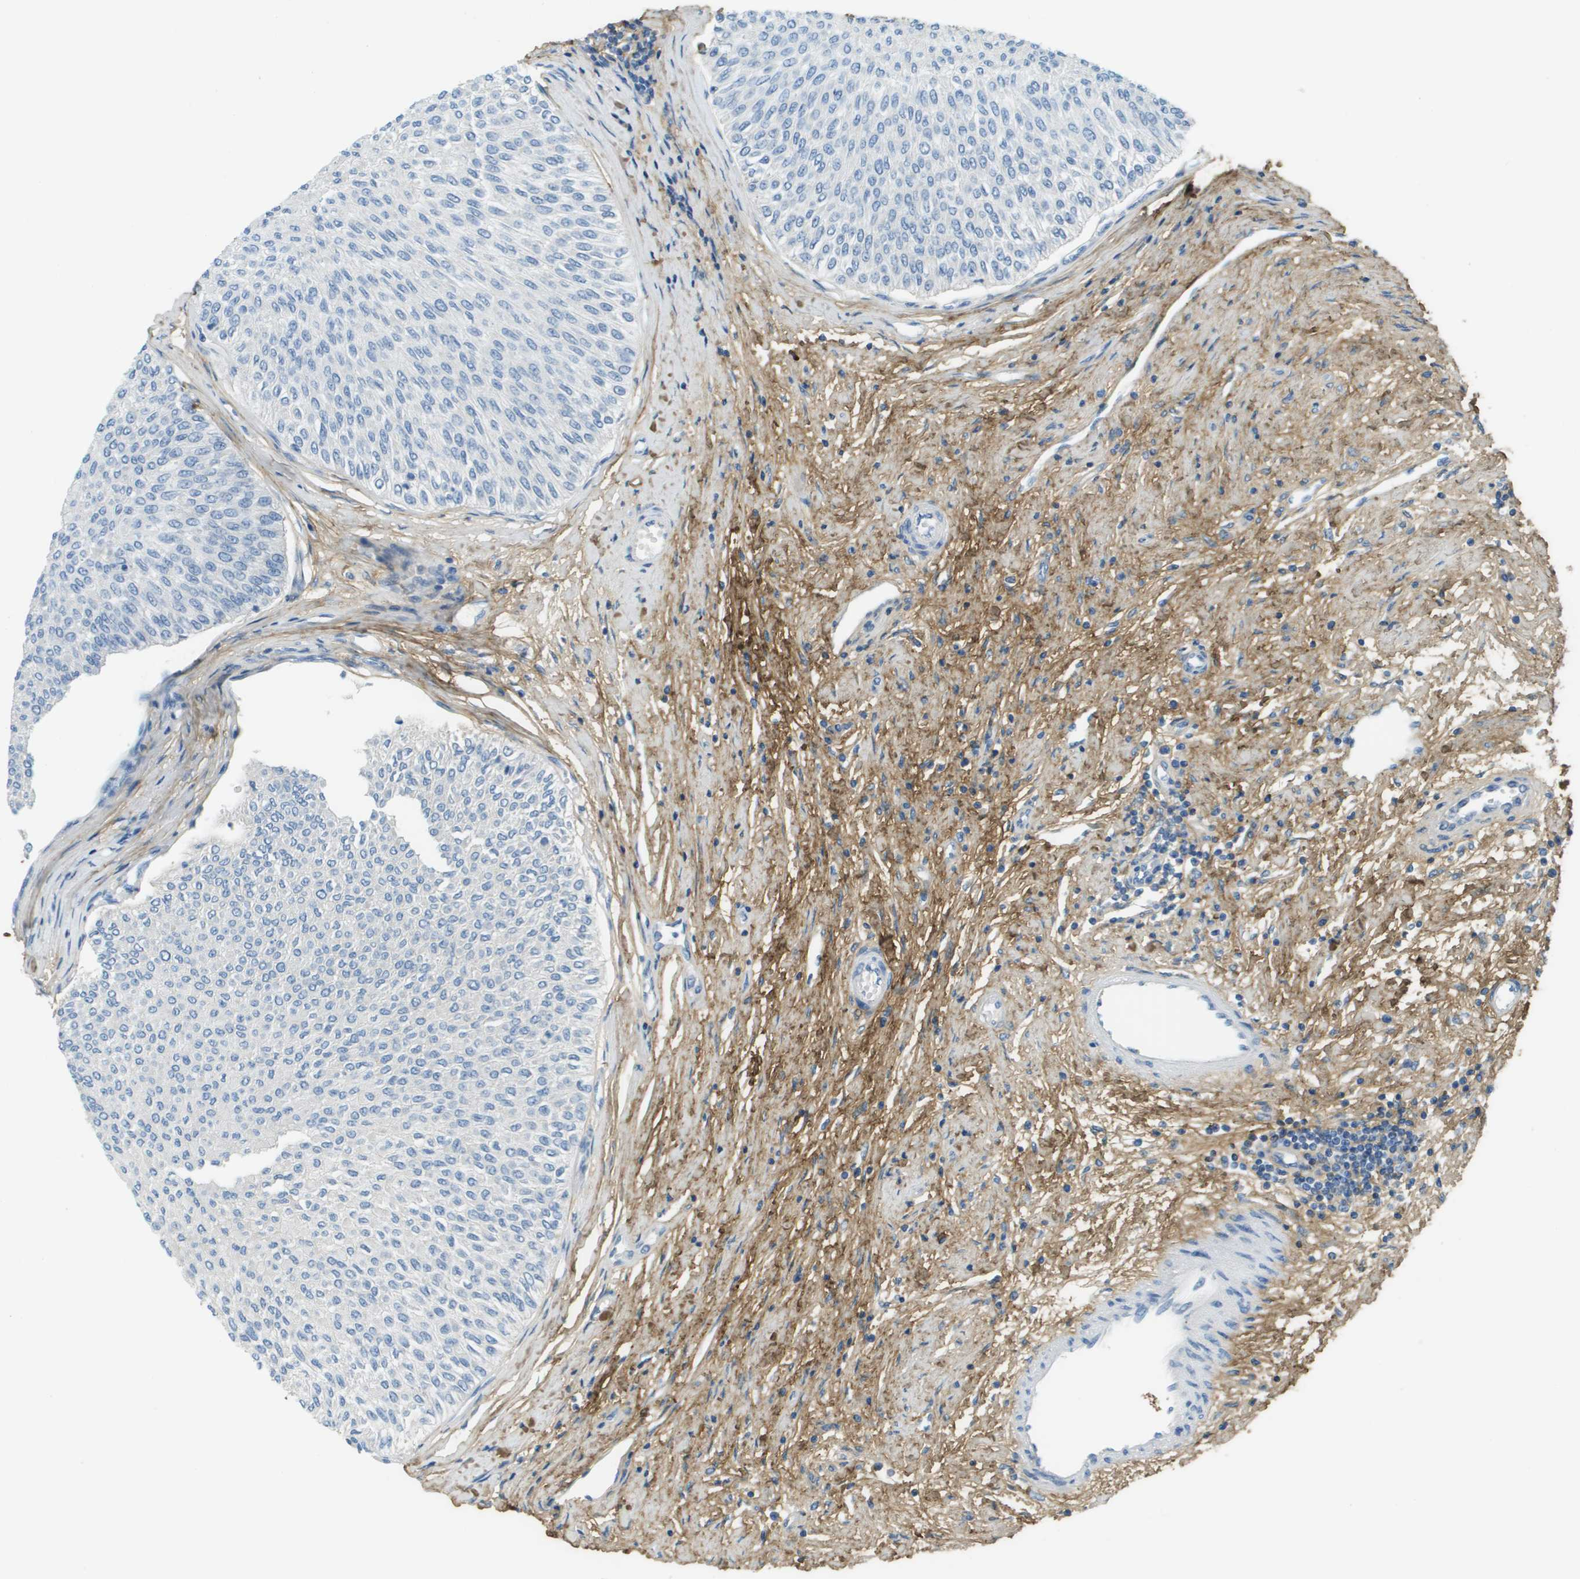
{"staining": {"intensity": "negative", "quantity": "none", "location": "none"}, "tissue": "urothelial cancer", "cell_type": "Tumor cells", "image_type": "cancer", "snomed": [{"axis": "morphology", "description": "Urothelial carcinoma, Low grade"}, {"axis": "topography", "description": "Urinary bladder"}], "caption": "This image is of low-grade urothelial carcinoma stained with immunohistochemistry to label a protein in brown with the nuclei are counter-stained blue. There is no expression in tumor cells.", "gene": "DCN", "patient": {"sex": "male", "age": 78}}